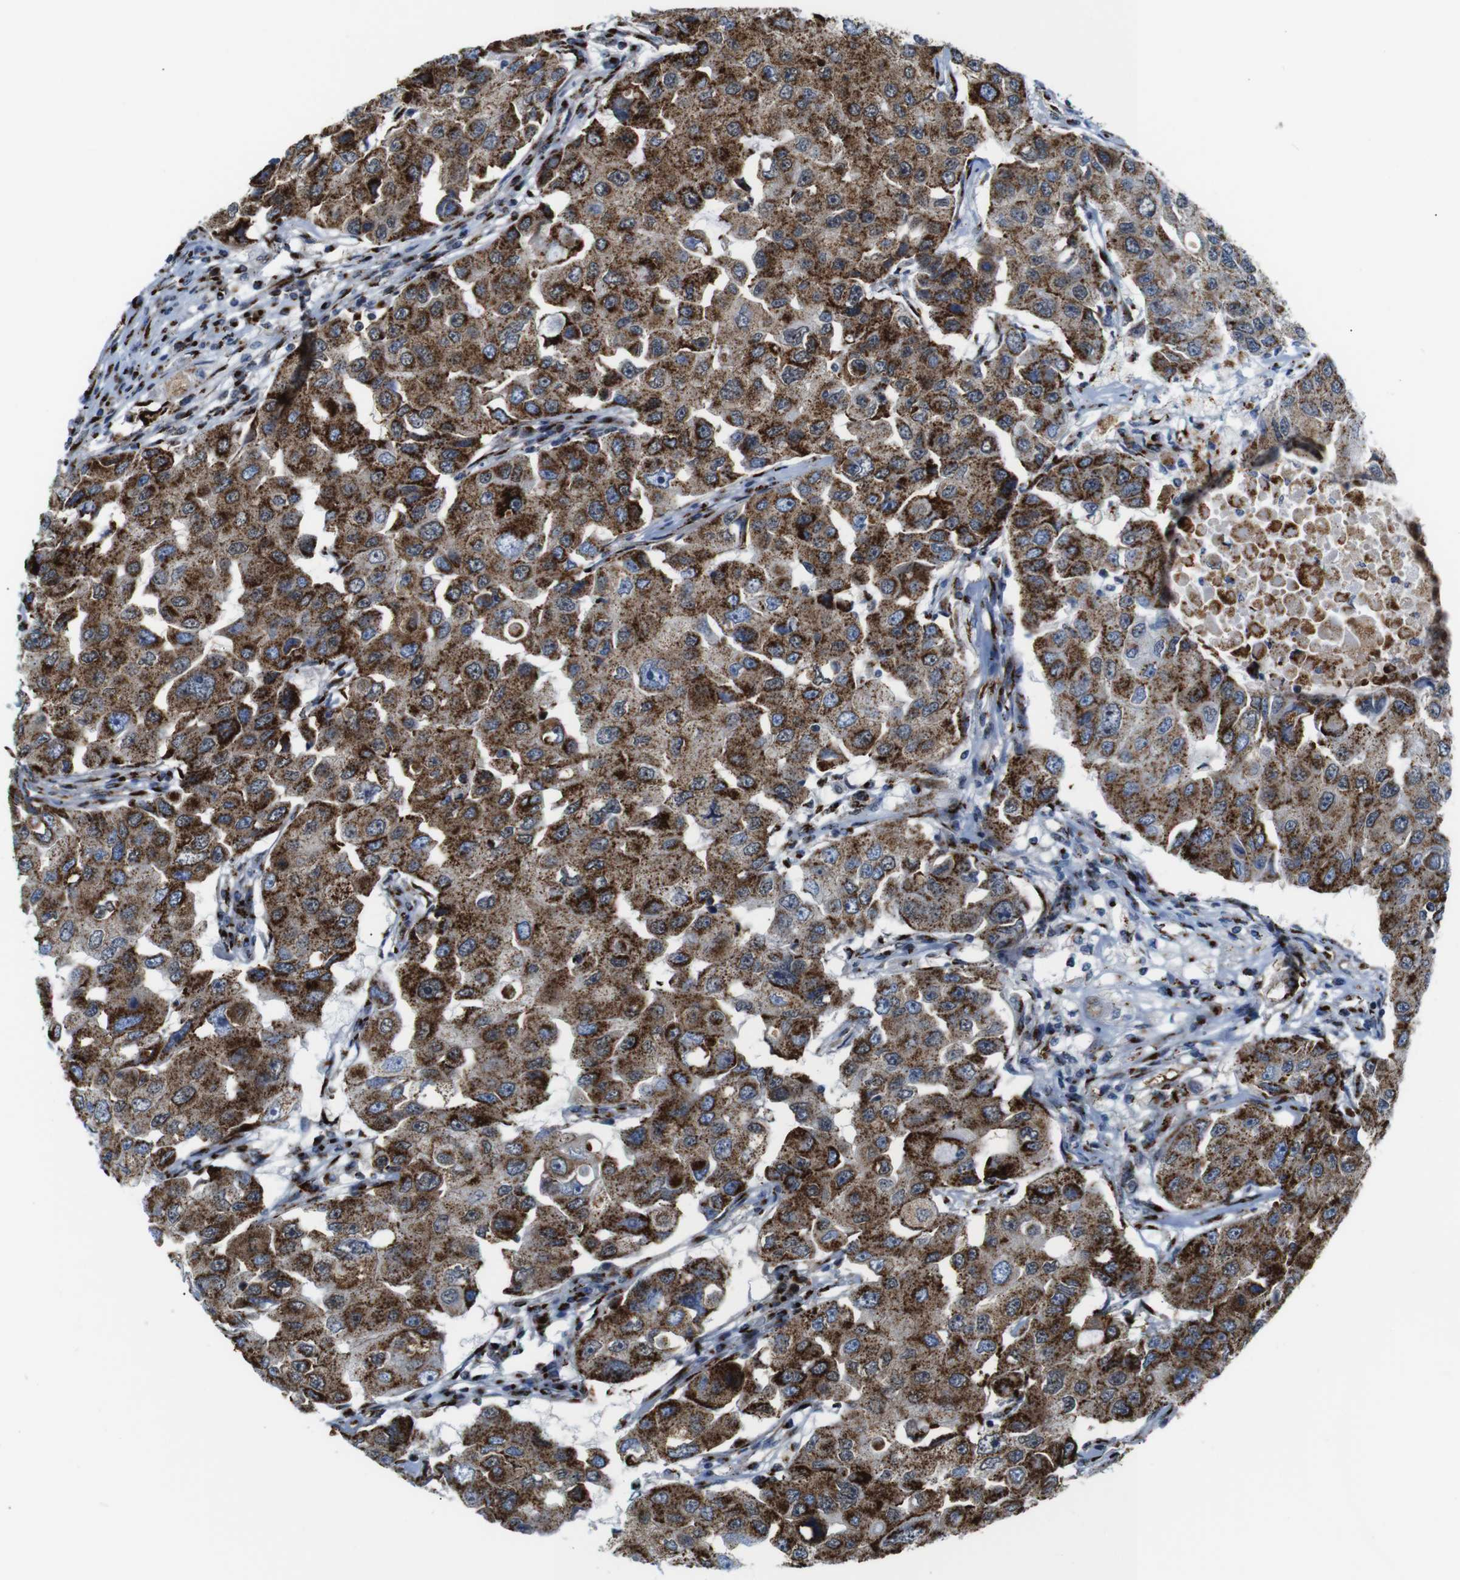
{"staining": {"intensity": "strong", "quantity": ">75%", "location": "cytoplasmic/membranous"}, "tissue": "breast cancer", "cell_type": "Tumor cells", "image_type": "cancer", "snomed": [{"axis": "morphology", "description": "Duct carcinoma"}, {"axis": "topography", "description": "Breast"}], "caption": "Tumor cells reveal strong cytoplasmic/membranous positivity in about >75% of cells in breast cancer (invasive ductal carcinoma). The protein is shown in brown color, while the nuclei are stained blue.", "gene": "TGOLN2", "patient": {"sex": "female", "age": 27}}